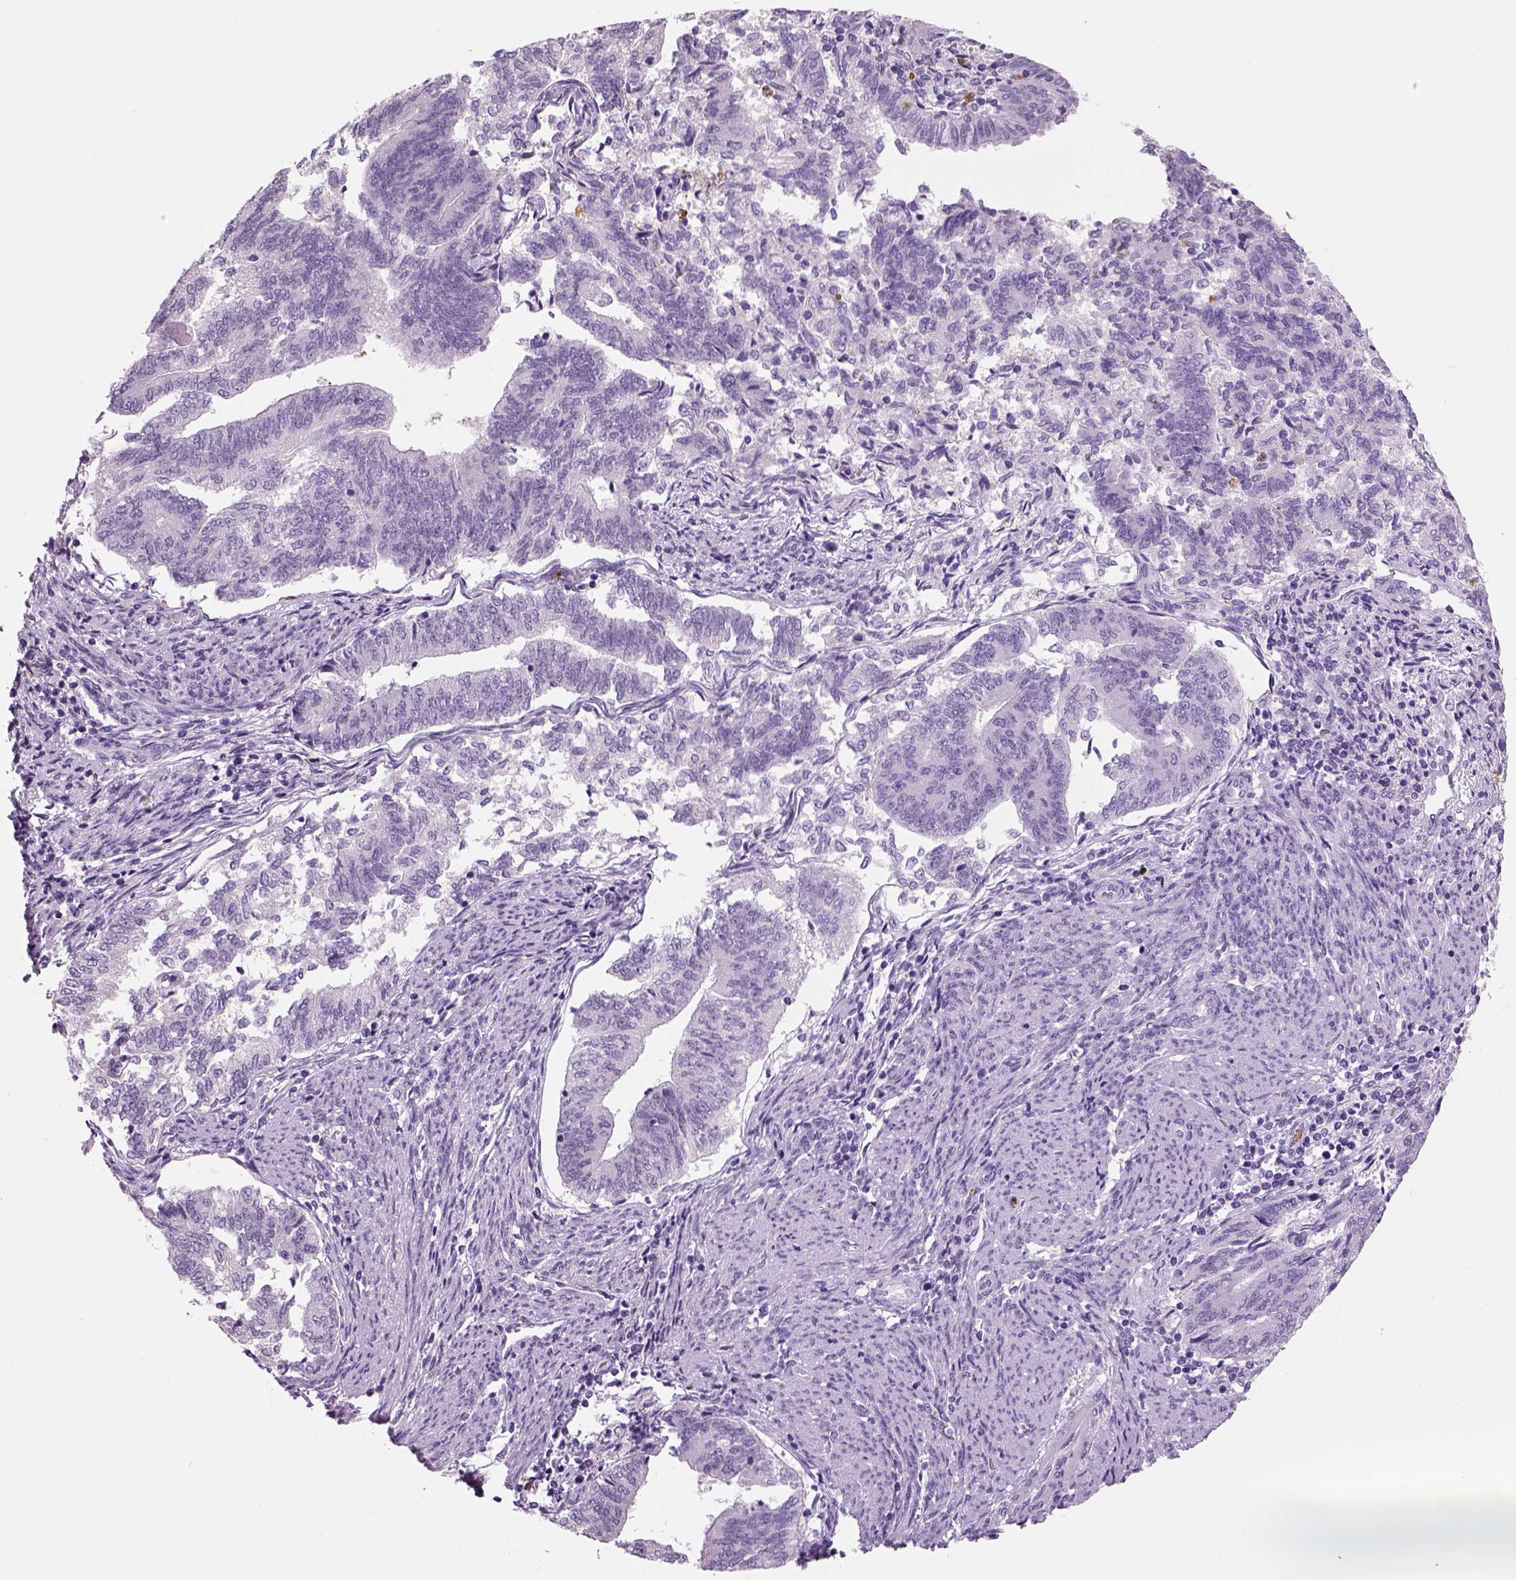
{"staining": {"intensity": "negative", "quantity": "none", "location": "none"}, "tissue": "endometrial cancer", "cell_type": "Tumor cells", "image_type": "cancer", "snomed": [{"axis": "morphology", "description": "Adenocarcinoma, NOS"}, {"axis": "topography", "description": "Endometrium"}], "caption": "Immunohistochemistry (IHC) photomicrograph of neoplastic tissue: human endometrial cancer (adenocarcinoma) stained with DAB (3,3'-diaminobenzidine) shows no significant protein expression in tumor cells. (DAB (3,3'-diaminobenzidine) immunohistochemistry, high magnification).", "gene": "NECAB2", "patient": {"sex": "female", "age": 65}}